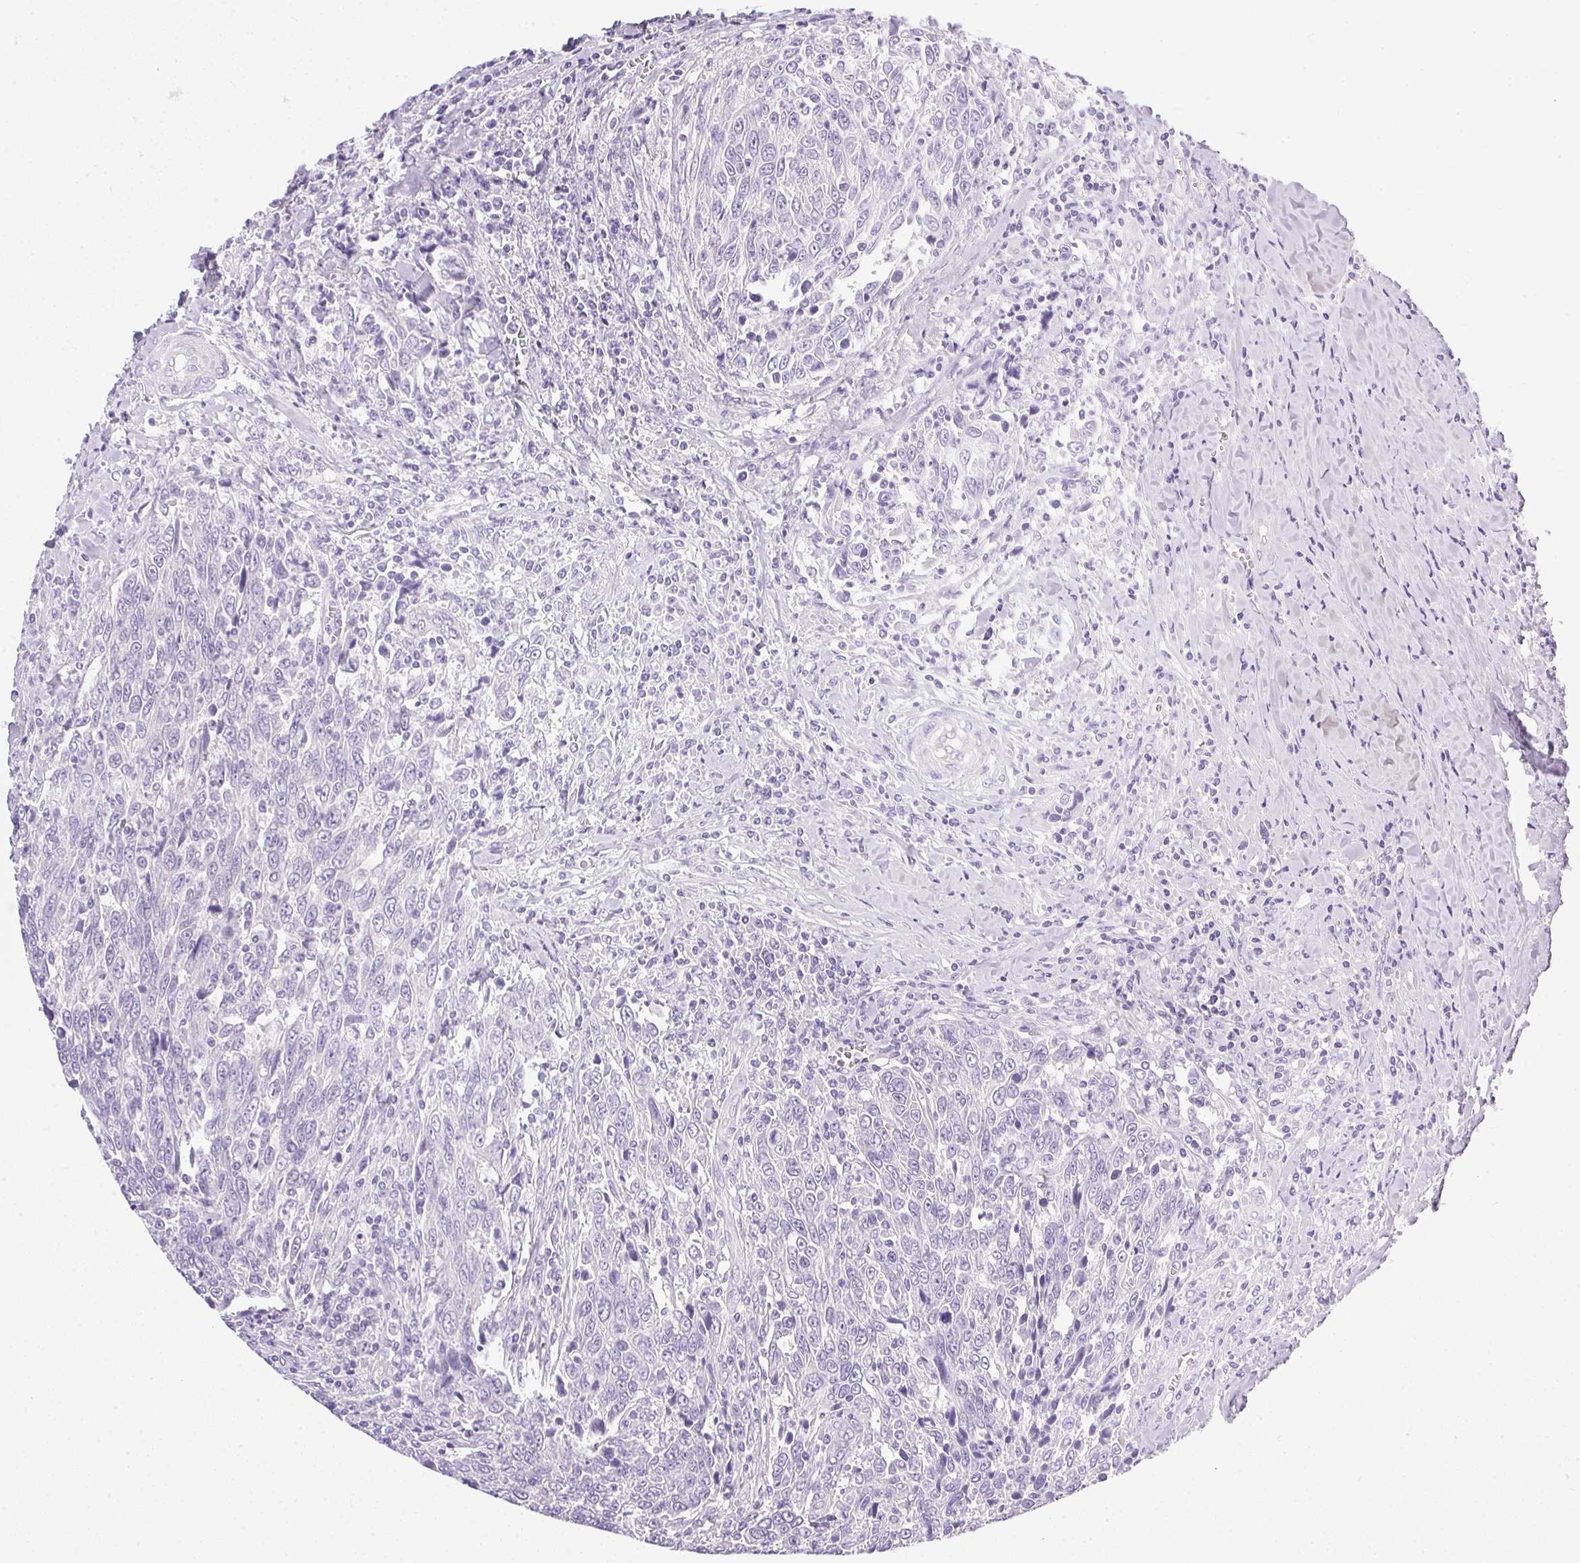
{"staining": {"intensity": "negative", "quantity": "none", "location": "none"}, "tissue": "breast cancer", "cell_type": "Tumor cells", "image_type": "cancer", "snomed": [{"axis": "morphology", "description": "Duct carcinoma"}, {"axis": "topography", "description": "Breast"}], "caption": "A high-resolution histopathology image shows immunohistochemistry (IHC) staining of breast cancer, which exhibits no significant positivity in tumor cells.", "gene": "ATP6V0A4", "patient": {"sex": "female", "age": 50}}